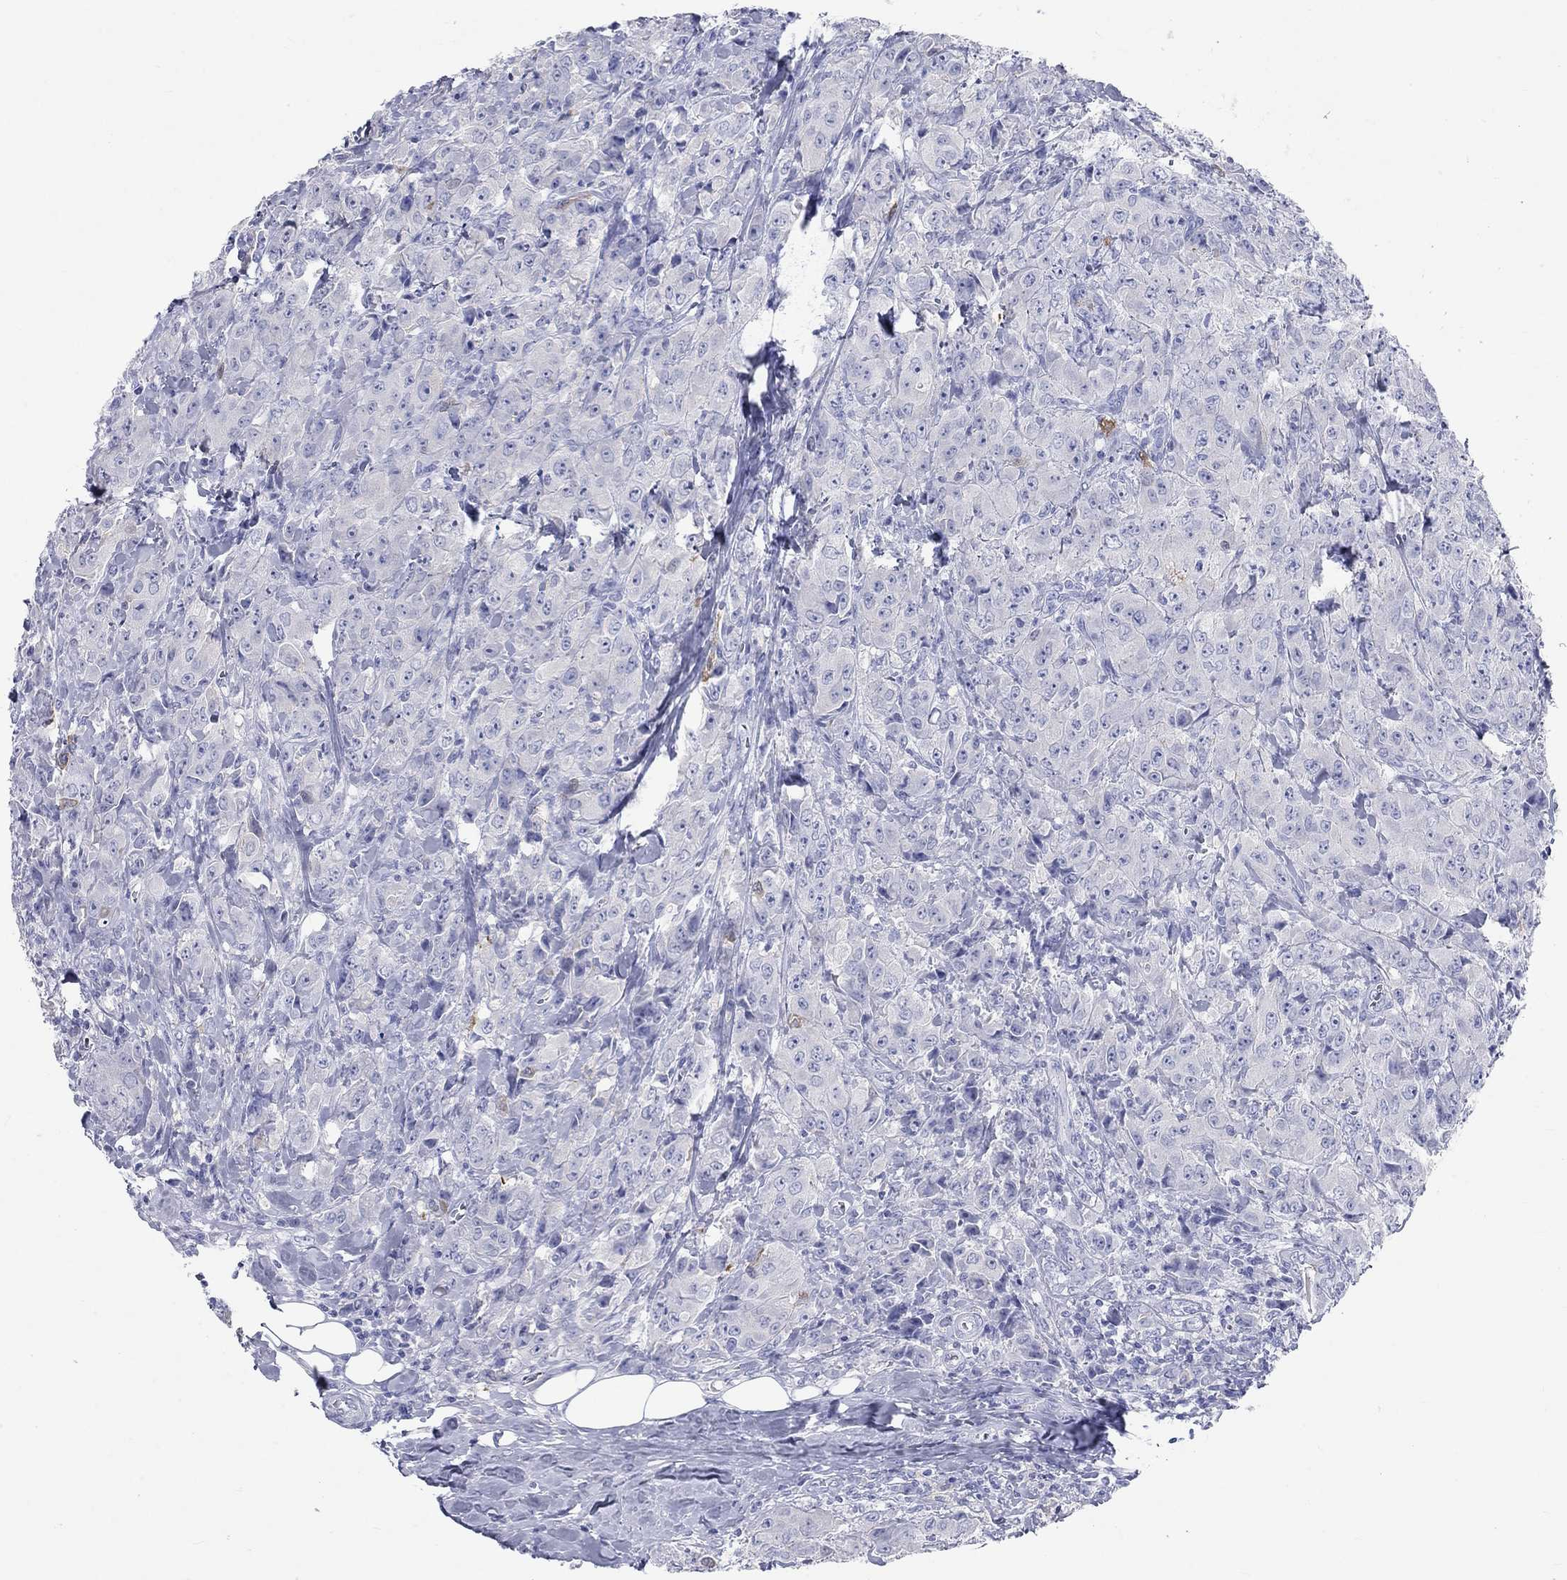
{"staining": {"intensity": "negative", "quantity": "none", "location": "none"}, "tissue": "breast cancer", "cell_type": "Tumor cells", "image_type": "cancer", "snomed": [{"axis": "morphology", "description": "Duct carcinoma"}, {"axis": "topography", "description": "Breast"}], "caption": "An IHC photomicrograph of invasive ductal carcinoma (breast) is shown. There is no staining in tumor cells of invasive ductal carcinoma (breast).", "gene": "SPATA9", "patient": {"sex": "female", "age": 43}}